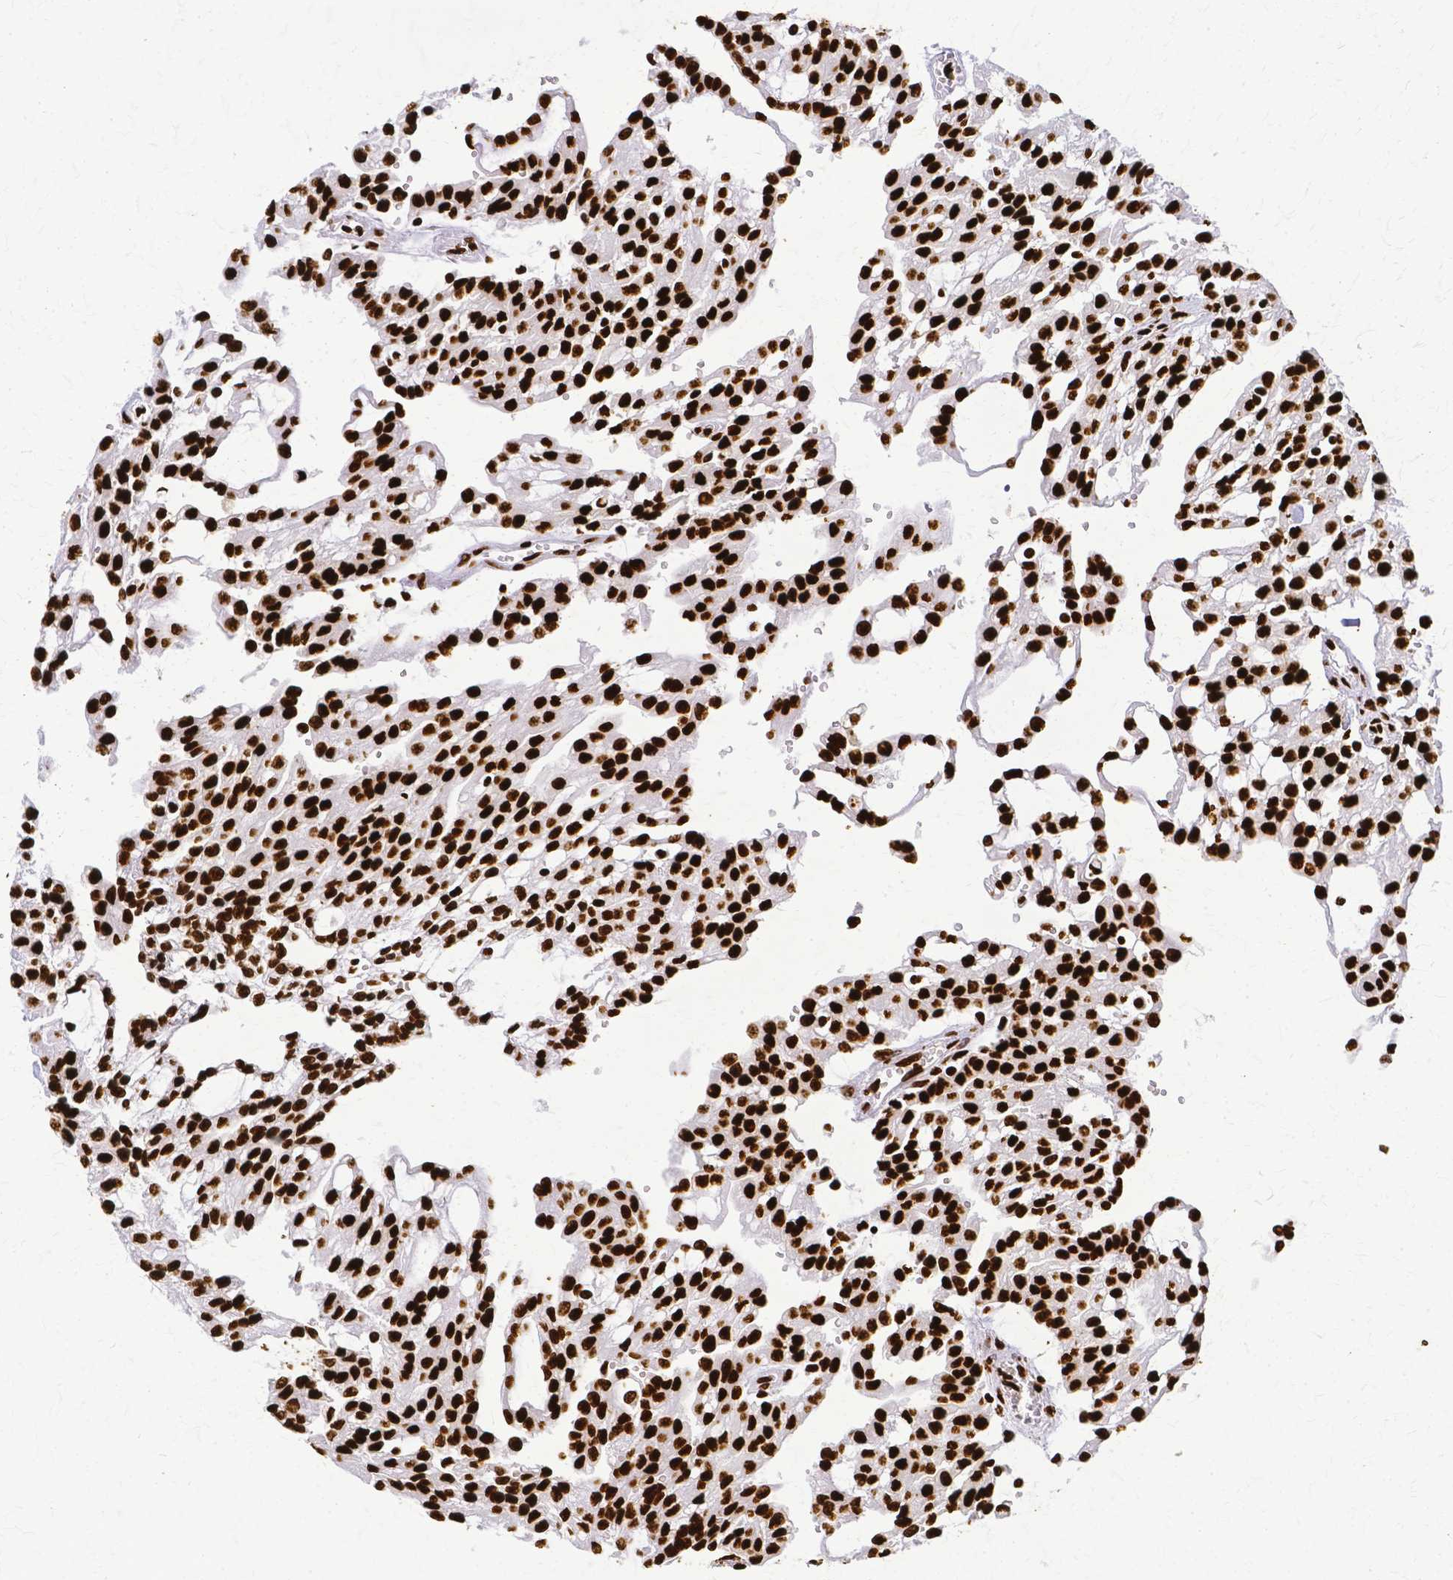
{"staining": {"intensity": "strong", "quantity": ">75%", "location": "nuclear"}, "tissue": "renal cancer", "cell_type": "Tumor cells", "image_type": "cancer", "snomed": [{"axis": "morphology", "description": "Adenocarcinoma, NOS"}, {"axis": "topography", "description": "Kidney"}], "caption": "IHC histopathology image of human renal cancer (adenocarcinoma) stained for a protein (brown), which demonstrates high levels of strong nuclear staining in about >75% of tumor cells.", "gene": "SFPQ", "patient": {"sex": "male", "age": 63}}